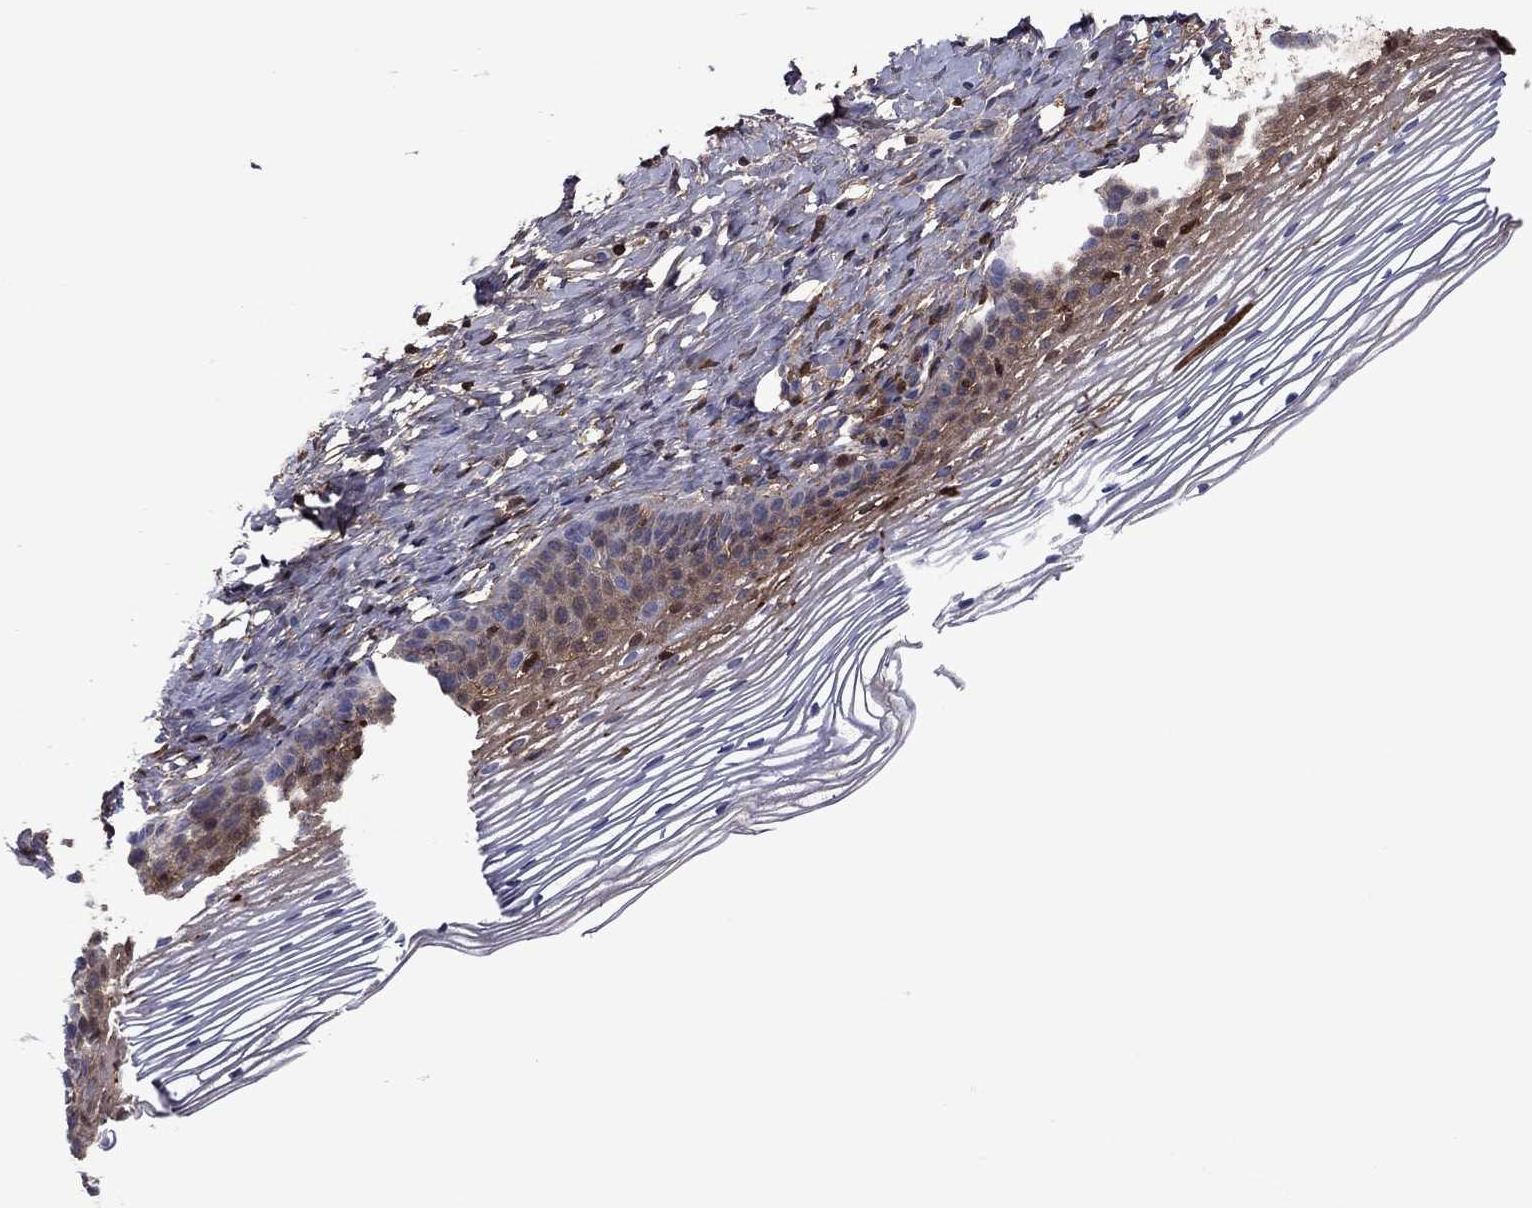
{"staining": {"intensity": "moderate", "quantity": "<25%", "location": "cytoplasmic/membranous"}, "tissue": "cervix", "cell_type": "Squamous epithelial cells", "image_type": "normal", "snomed": [{"axis": "morphology", "description": "Normal tissue, NOS"}, {"axis": "topography", "description": "Cervix"}], "caption": "Immunohistochemical staining of benign human cervix exhibits <25% levels of moderate cytoplasmic/membranous protein expression in about <25% of squamous epithelial cells.", "gene": "HPX", "patient": {"sex": "female", "age": 39}}